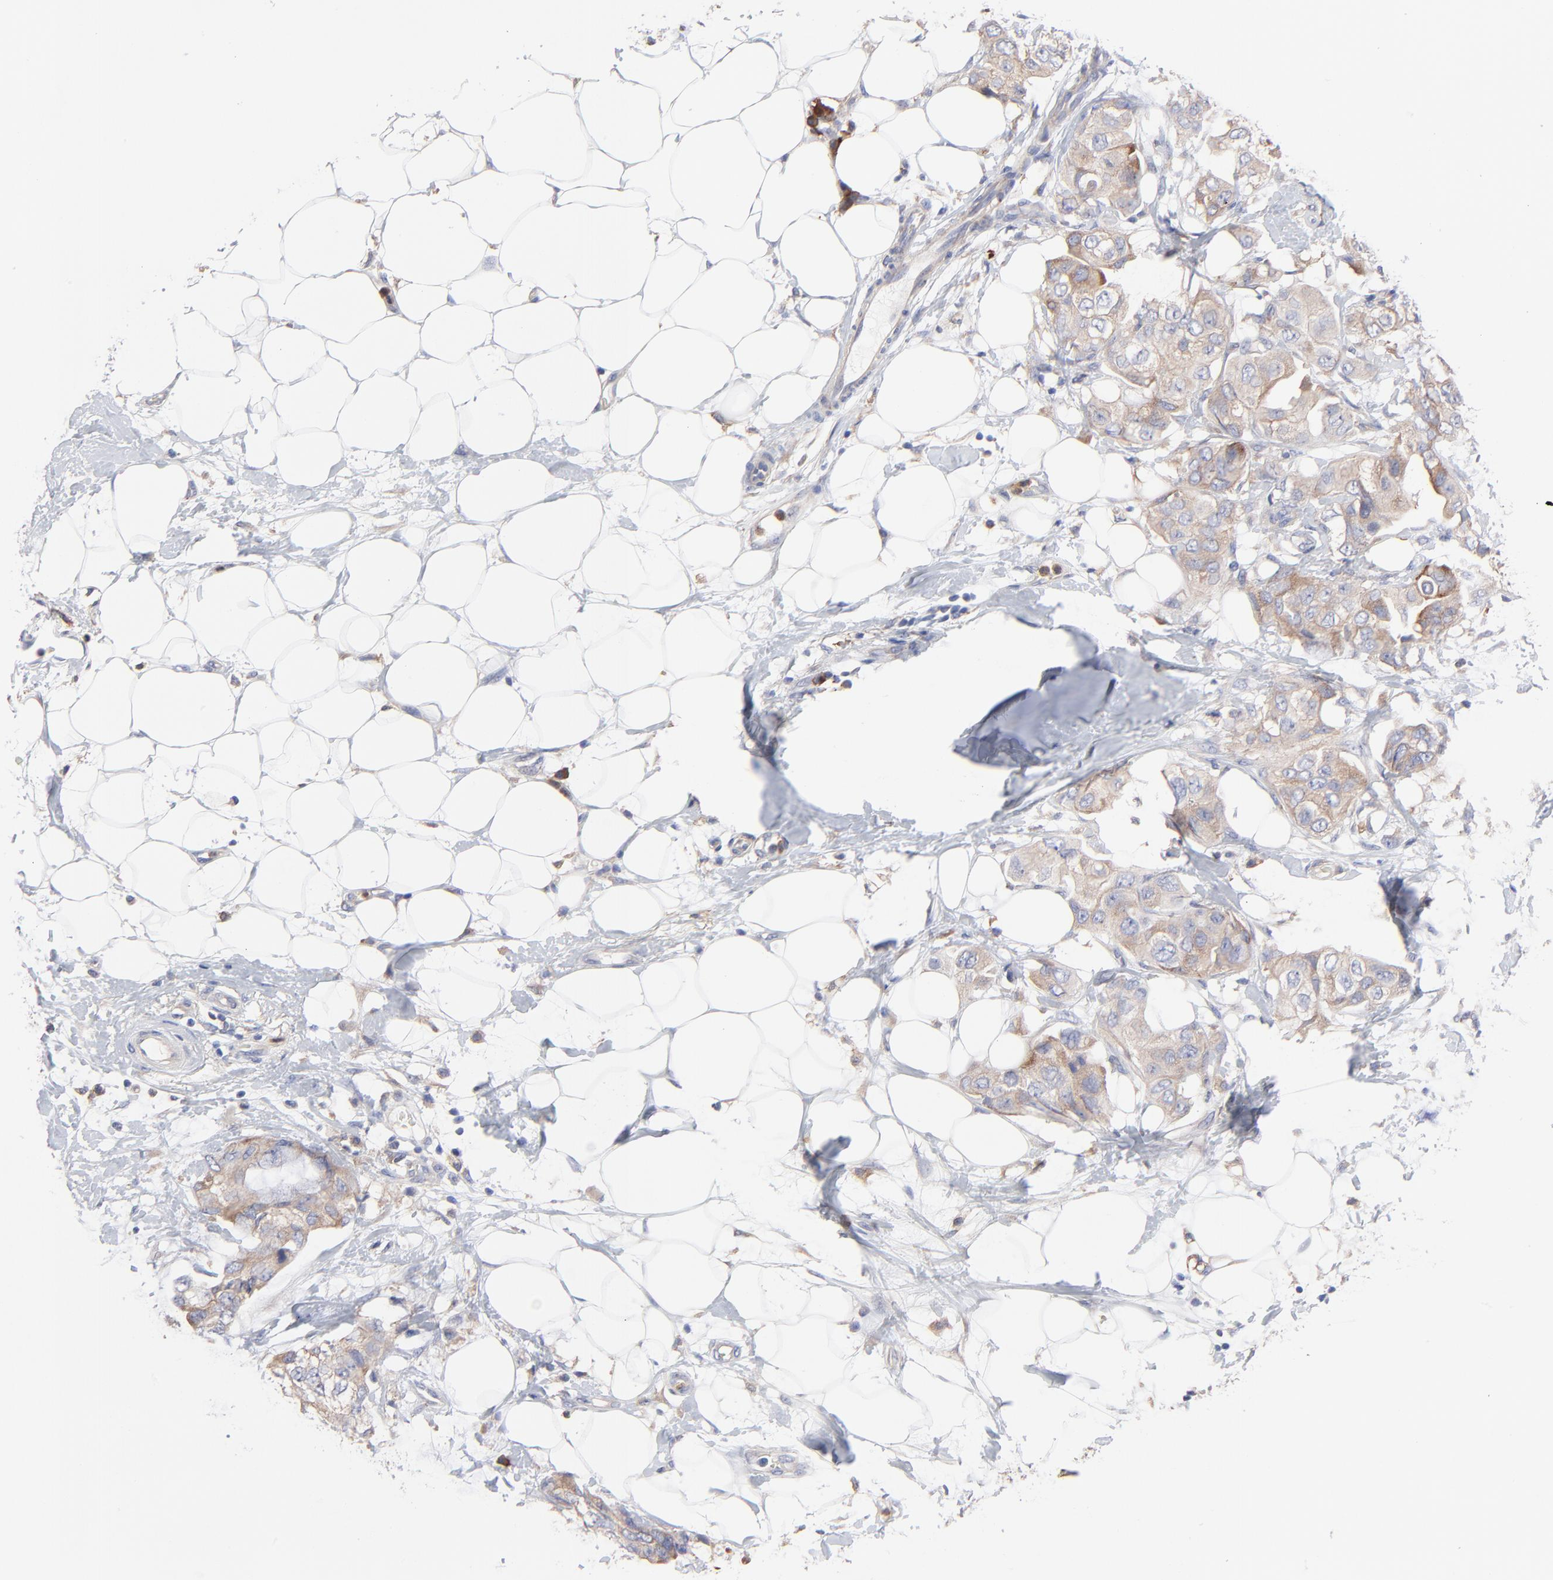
{"staining": {"intensity": "weak", "quantity": ">75%", "location": "cytoplasmic/membranous"}, "tissue": "breast cancer", "cell_type": "Tumor cells", "image_type": "cancer", "snomed": [{"axis": "morphology", "description": "Duct carcinoma"}, {"axis": "topography", "description": "Breast"}], "caption": "Weak cytoplasmic/membranous staining is present in approximately >75% of tumor cells in breast cancer.", "gene": "PPFIBP2", "patient": {"sex": "female", "age": 40}}